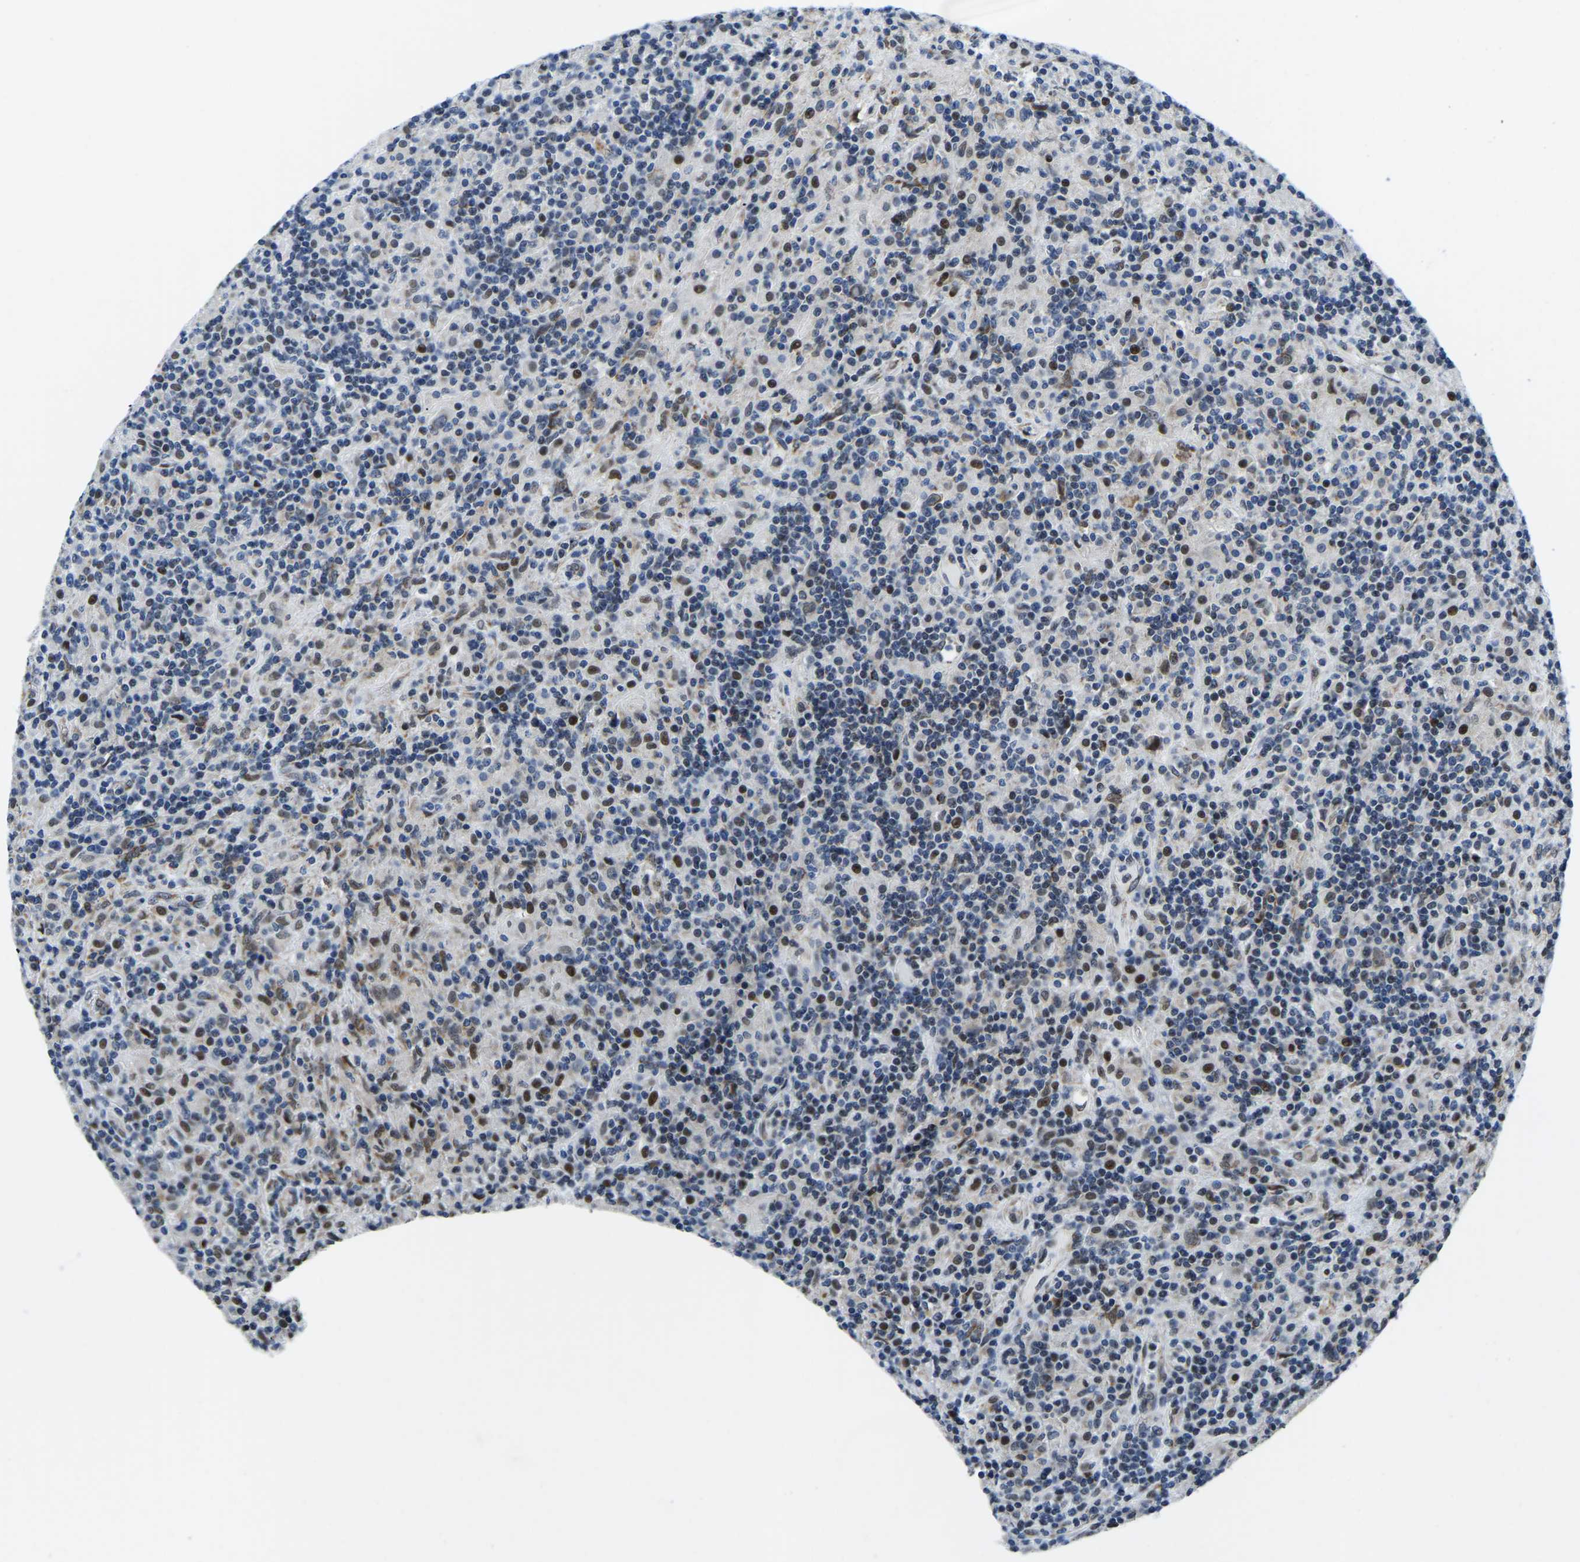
{"staining": {"intensity": "weak", "quantity": ">75%", "location": "cytoplasmic/membranous,nuclear"}, "tissue": "lymphoma", "cell_type": "Tumor cells", "image_type": "cancer", "snomed": [{"axis": "morphology", "description": "Hodgkin's disease, NOS"}, {"axis": "topography", "description": "Lymph node"}], "caption": "Protein staining of Hodgkin's disease tissue demonstrates weak cytoplasmic/membranous and nuclear positivity in approximately >75% of tumor cells. The protein is shown in brown color, while the nuclei are stained blue.", "gene": "BNIP3L", "patient": {"sex": "male", "age": 70}}